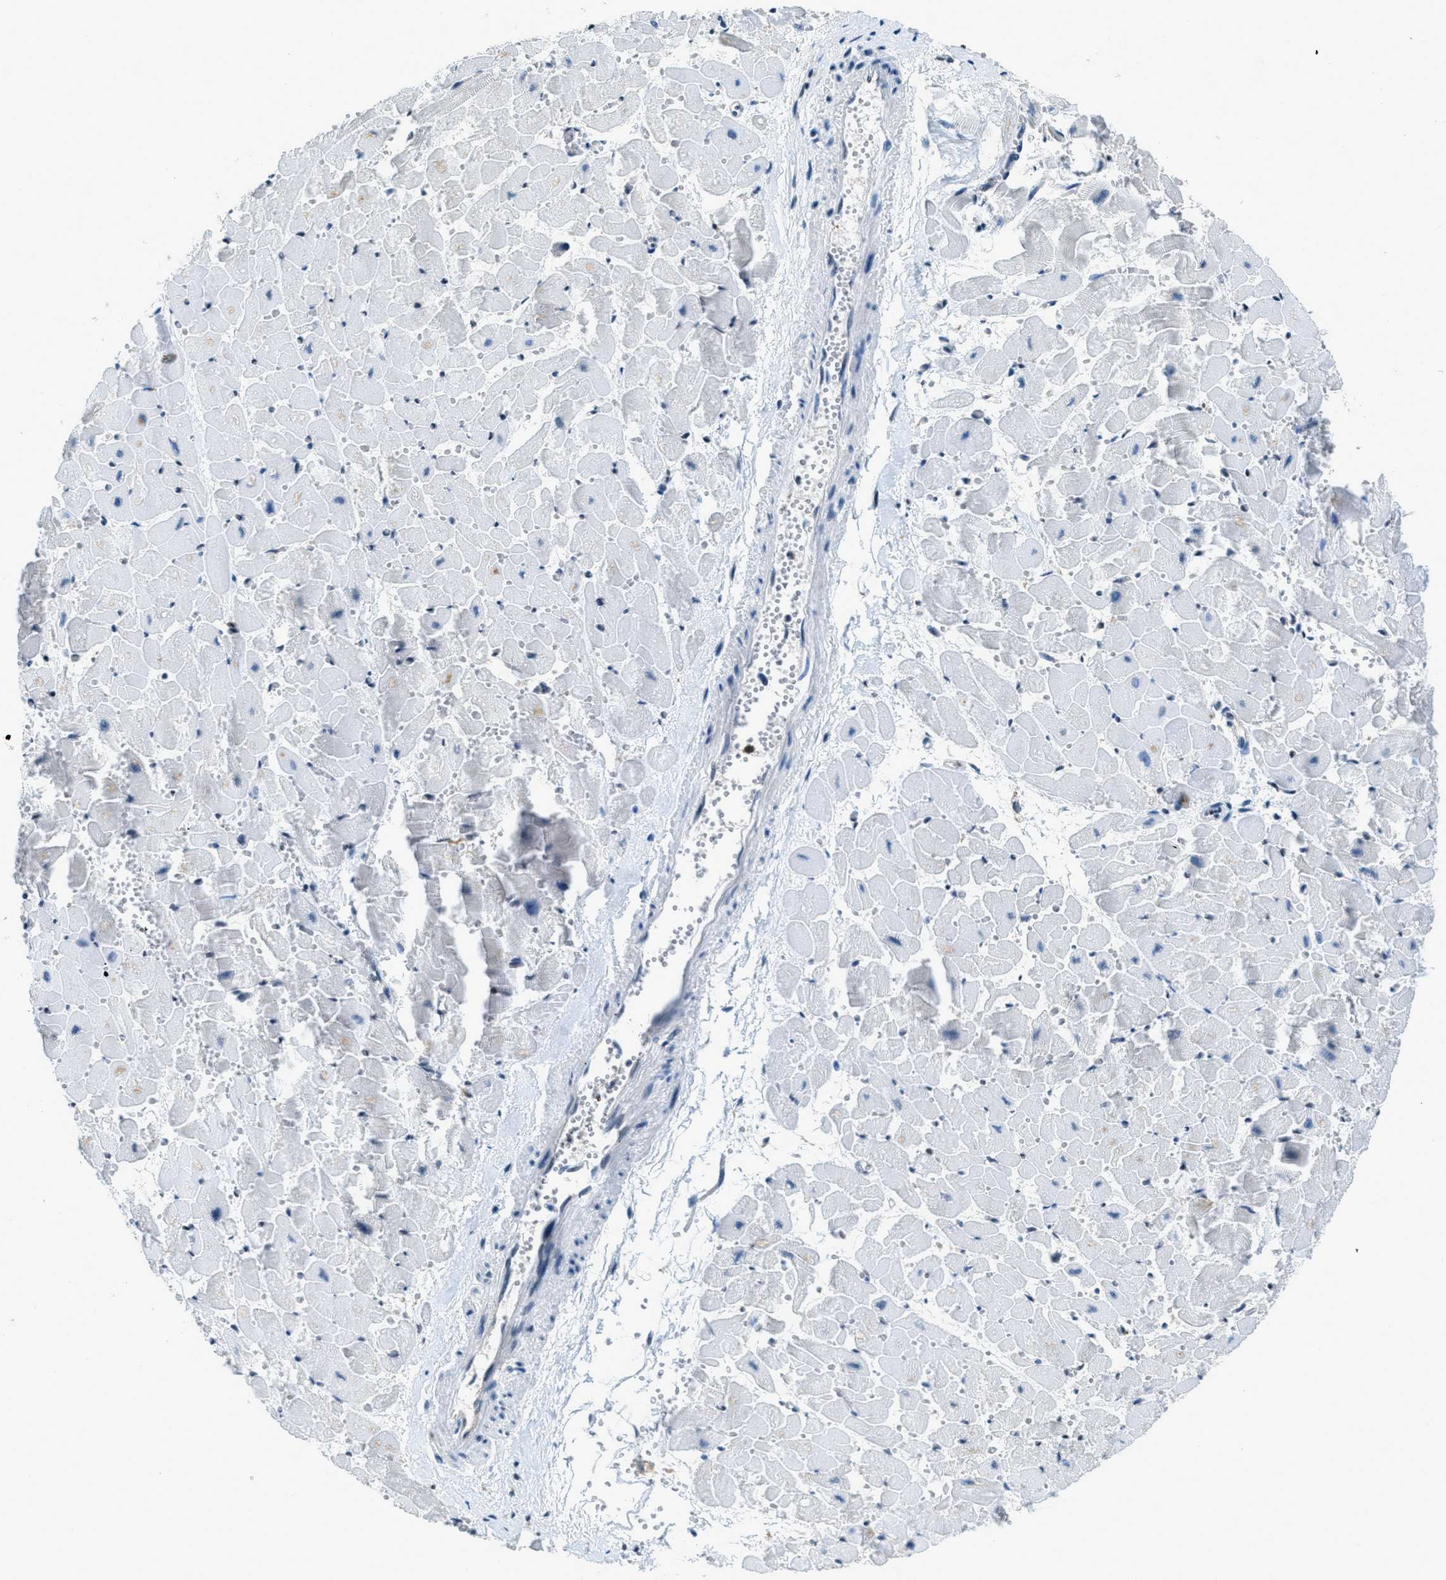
{"staining": {"intensity": "negative", "quantity": "none", "location": "none"}, "tissue": "heart muscle", "cell_type": "Cardiomyocytes", "image_type": "normal", "snomed": [{"axis": "morphology", "description": "Normal tissue, NOS"}, {"axis": "topography", "description": "Heart"}], "caption": "IHC of benign human heart muscle exhibits no staining in cardiomyocytes.", "gene": "OGFR", "patient": {"sex": "female", "age": 19}}